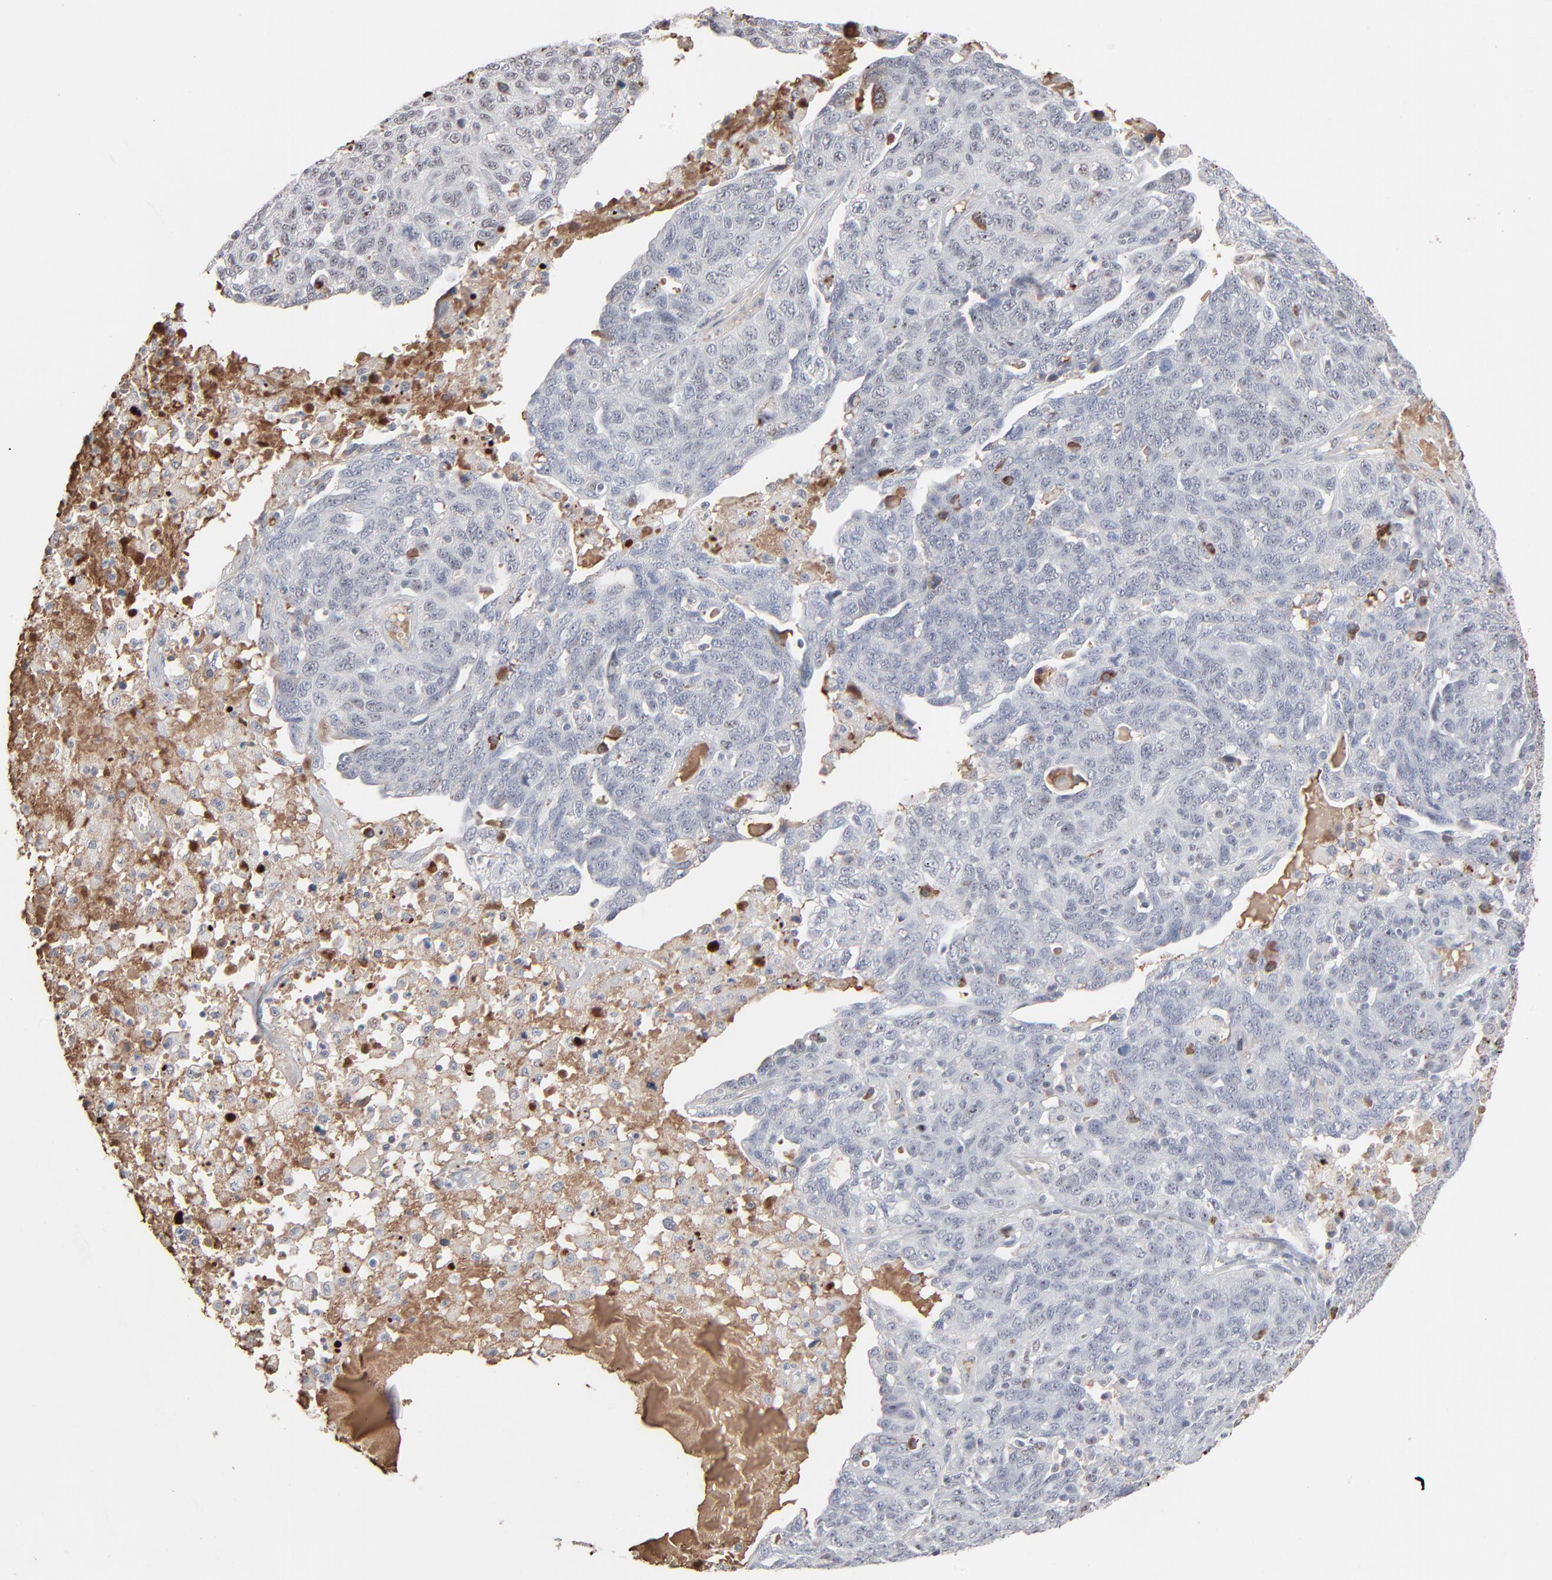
{"staining": {"intensity": "negative", "quantity": "none", "location": "none"}, "tissue": "ovarian cancer", "cell_type": "Tumor cells", "image_type": "cancer", "snomed": [{"axis": "morphology", "description": "Cystadenocarcinoma, serous, NOS"}, {"axis": "topography", "description": "Ovary"}], "caption": "IHC histopathology image of ovarian cancer (serous cystadenocarcinoma) stained for a protein (brown), which reveals no positivity in tumor cells.", "gene": "MPHOSPH6", "patient": {"sex": "female", "age": 71}}